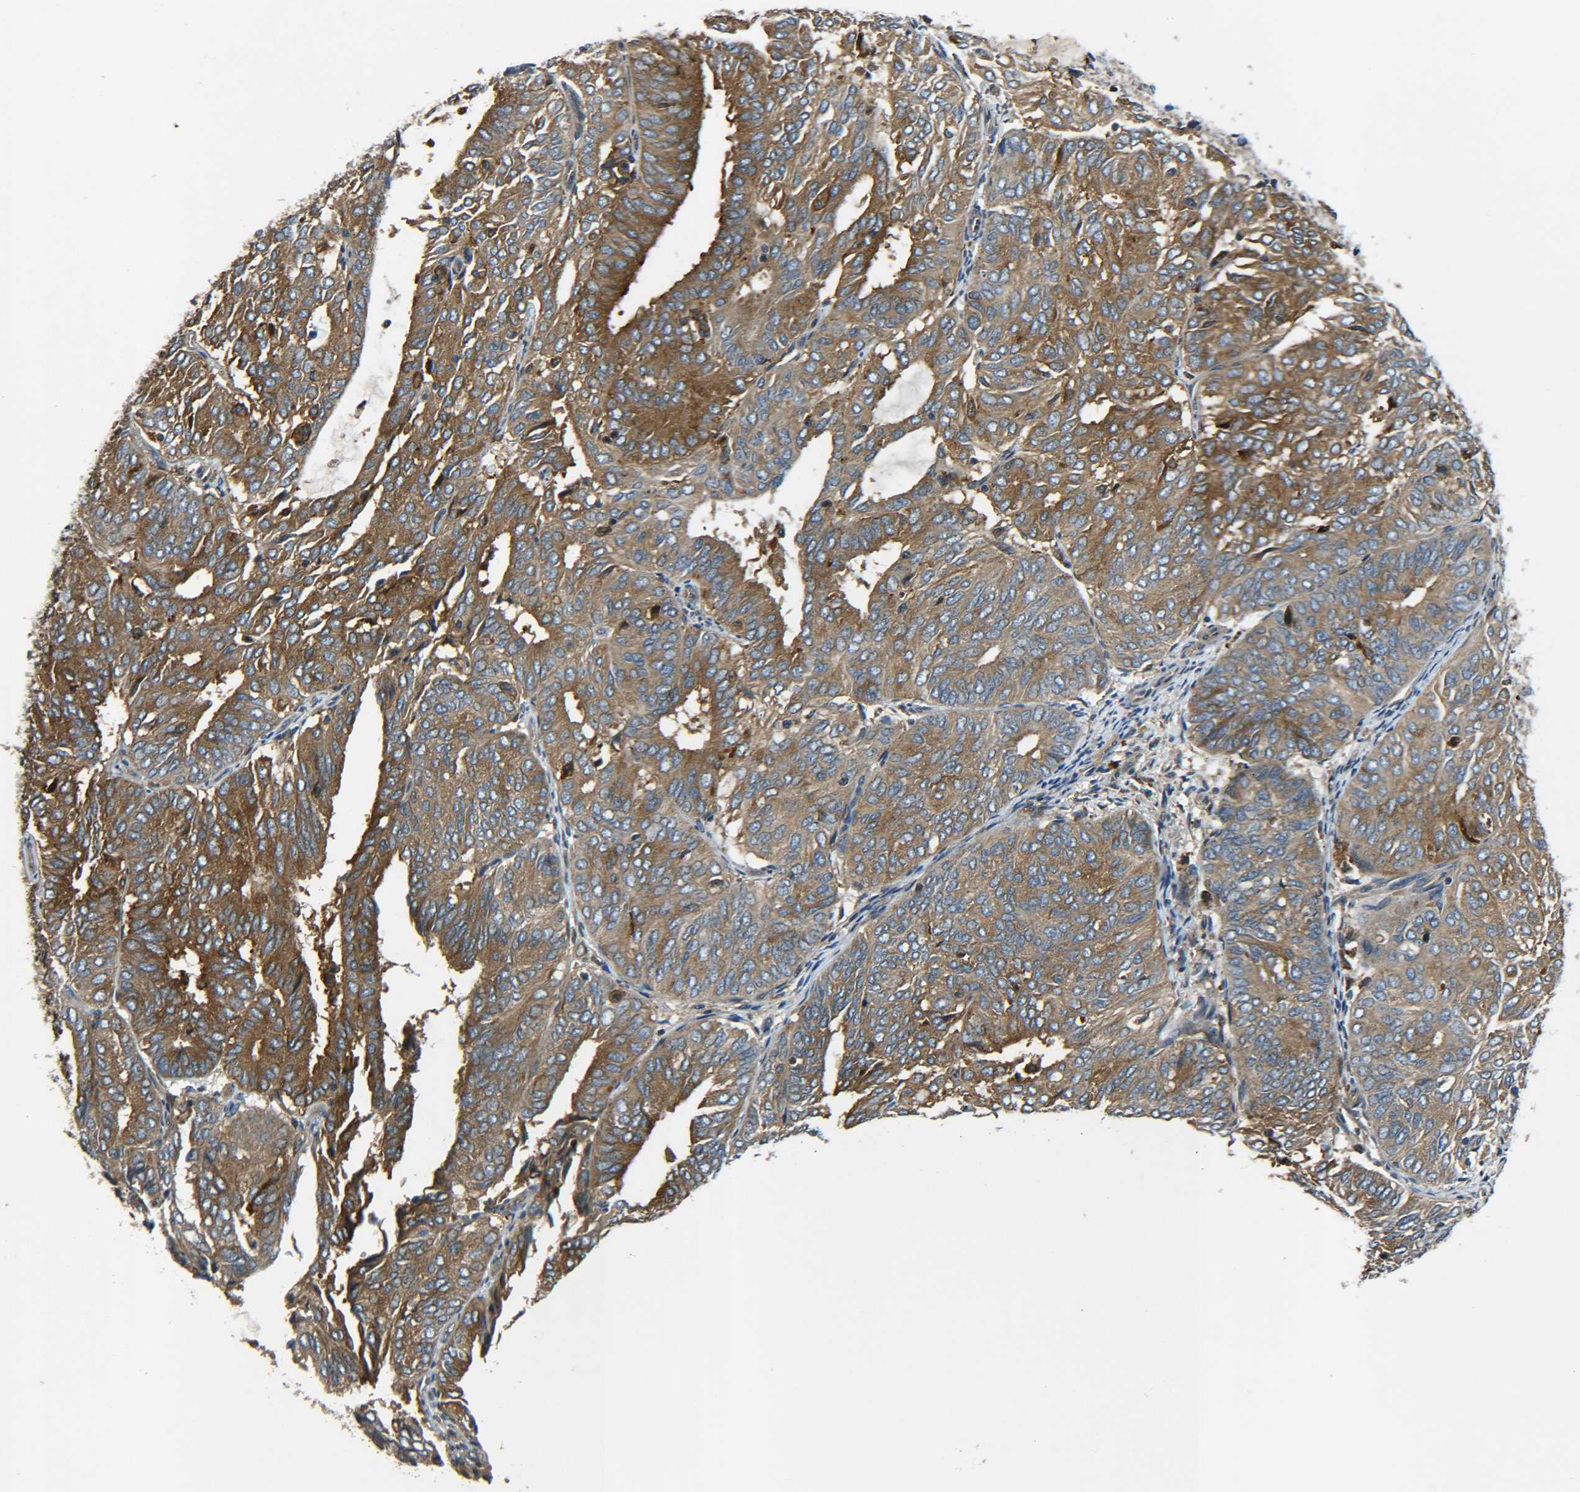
{"staining": {"intensity": "moderate", "quantity": ">75%", "location": "cytoplasmic/membranous"}, "tissue": "endometrial cancer", "cell_type": "Tumor cells", "image_type": "cancer", "snomed": [{"axis": "morphology", "description": "Adenocarcinoma, NOS"}, {"axis": "topography", "description": "Uterus"}], "caption": "The histopathology image shows immunohistochemical staining of endometrial cancer (adenocarcinoma). There is moderate cytoplasmic/membranous expression is appreciated in about >75% of tumor cells. Using DAB (brown) and hematoxylin (blue) stains, captured at high magnification using brightfield microscopy.", "gene": "RAB1B", "patient": {"sex": "female", "age": 60}}